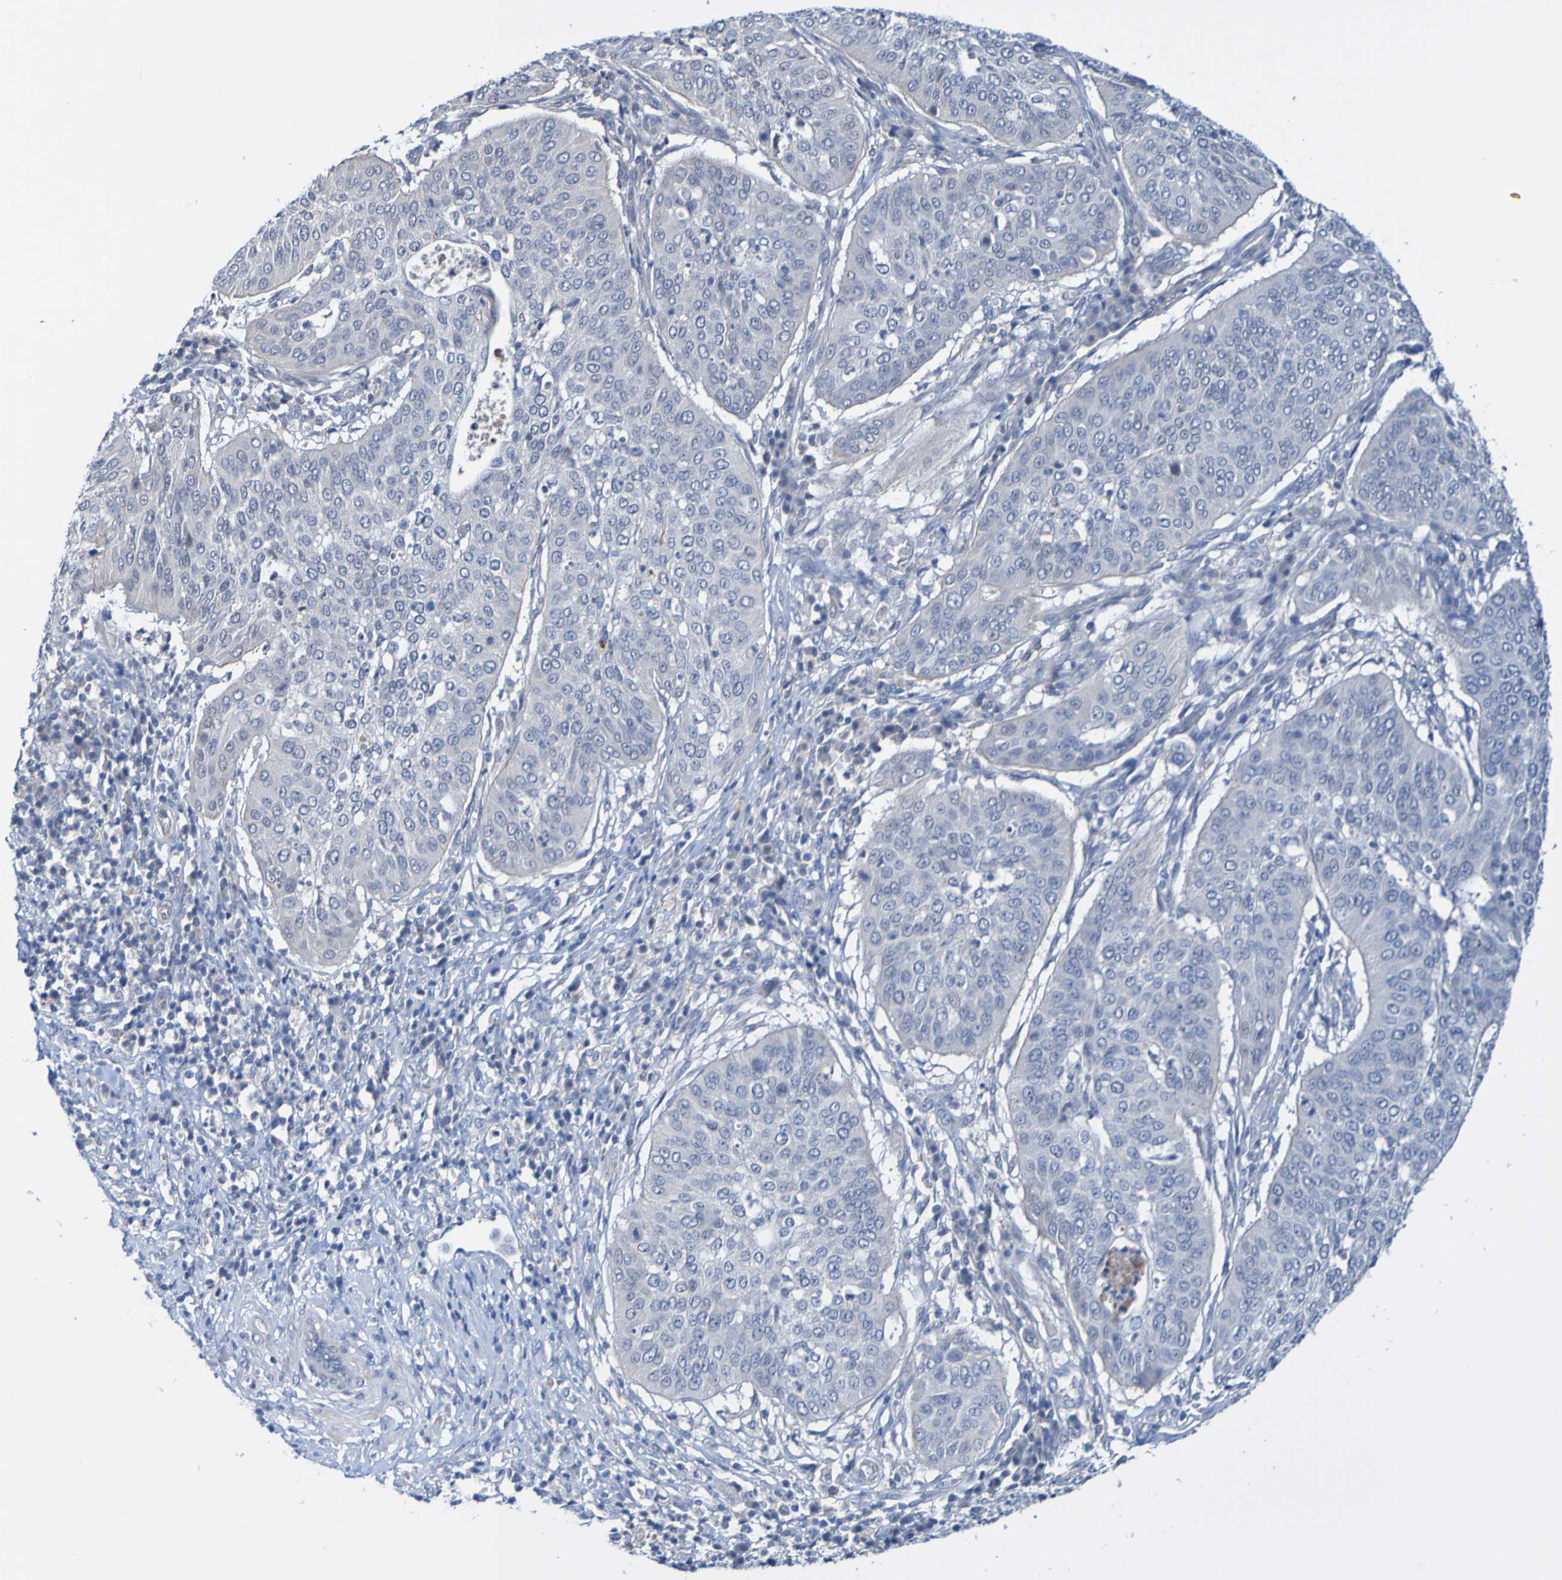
{"staining": {"intensity": "weak", "quantity": "<25%", "location": "cytoplasmic/membranous"}, "tissue": "cervical cancer", "cell_type": "Tumor cells", "image_type": "cancer", "snomed": [{"axis": "morphology", "description": "Normal tissue, NOS"}, {"axis": "morphology", "description": "Squamous cell carcinoma, NOS"}, {"axis": "topography", "description": "Cervix"}], "caption": "This image is of cervical cancer (squamous cell carcinoma) stained with immunohistochemistry (IHC) to label a protein in brown with the nuclei are counter-stained blue. There is no staining in tumor cells.", "gene": "ACMSD", "patient": {"sex": "female", "age": 39}}